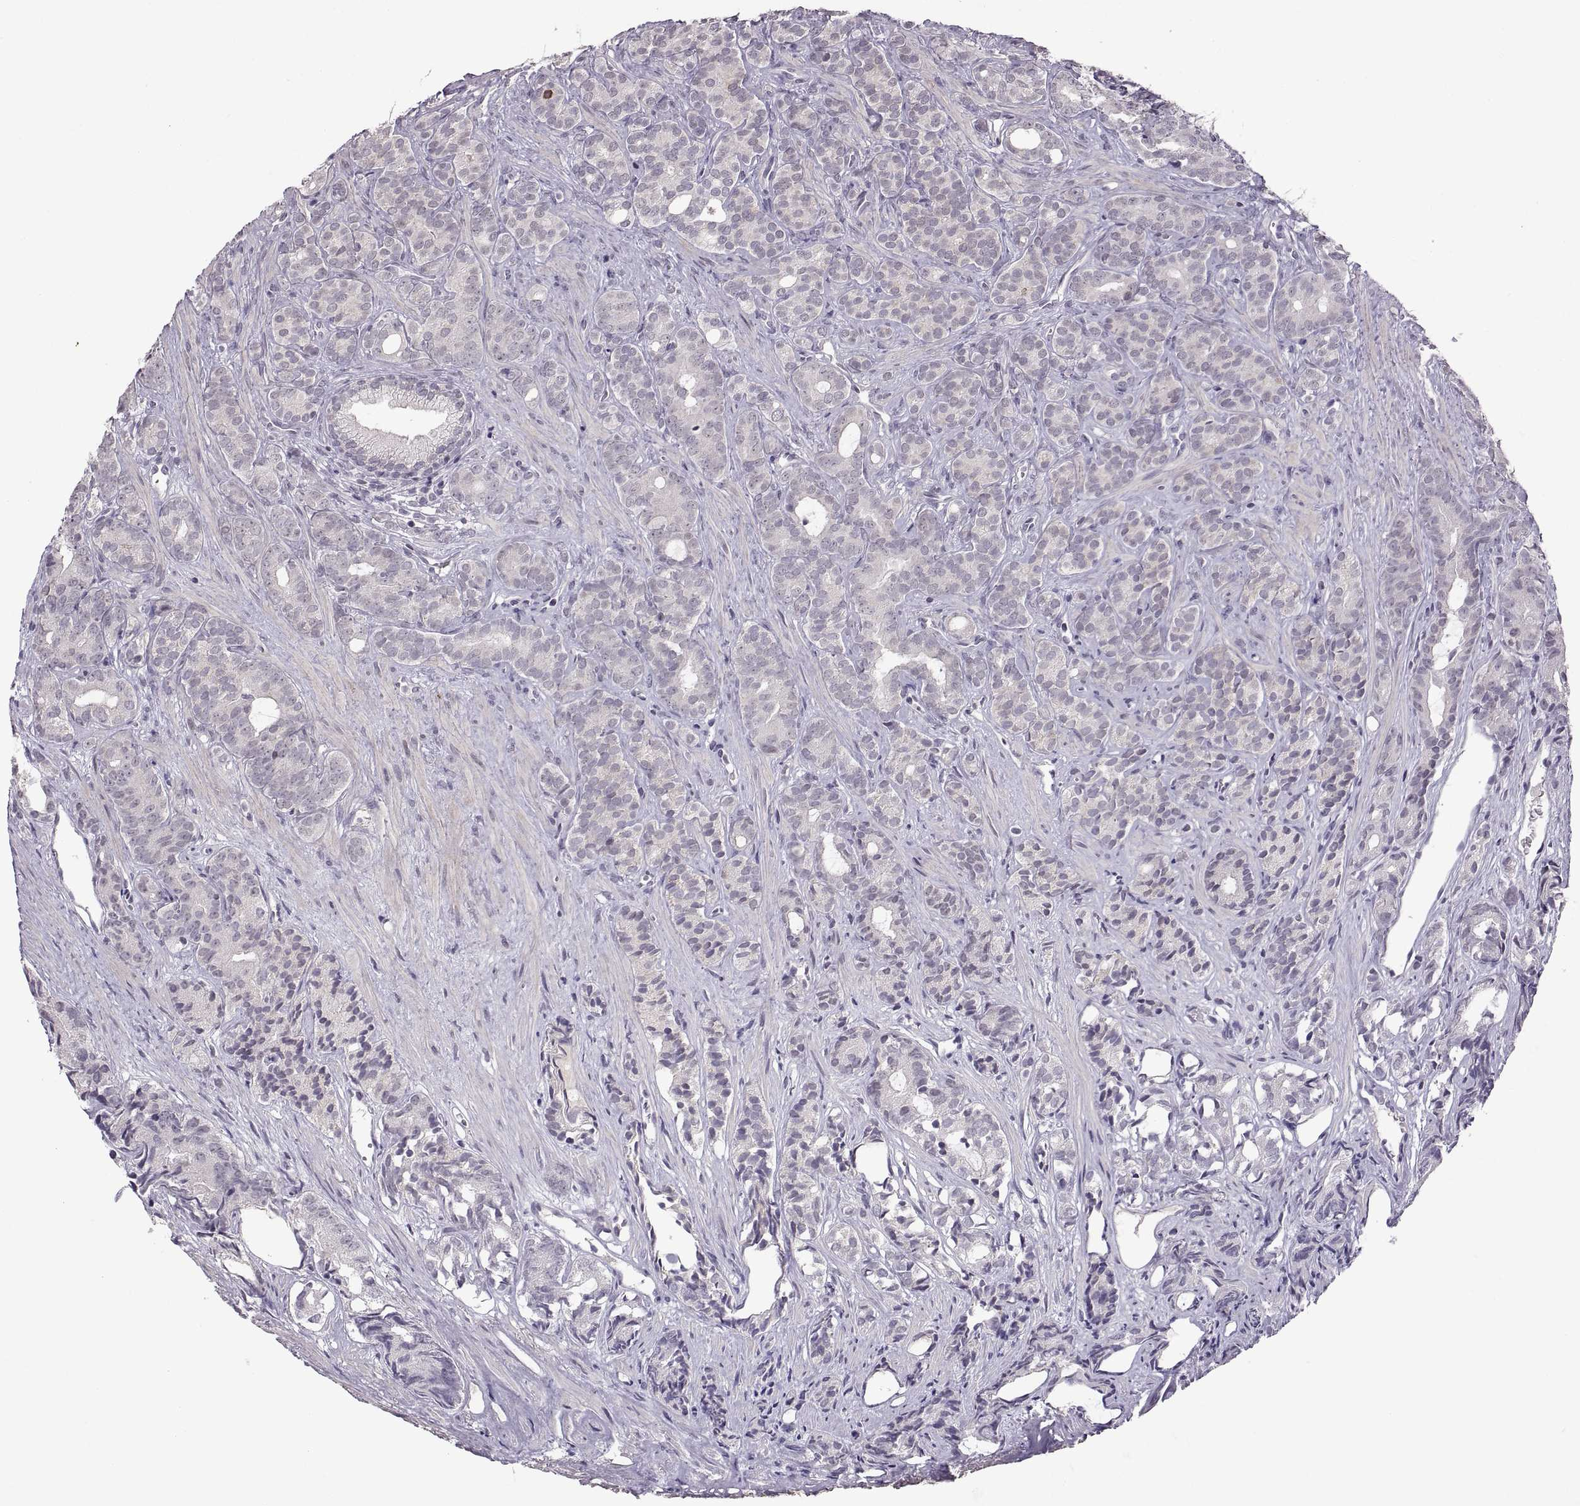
{"staining": {"intensity": "negative", "quantity": "none", "location": "none"}, "tissue": "prostate cancer", "cell_type": "Tumor cells", "image_type": "cancer", "snomed": [{"axis": "morphology", "description": "Adenocarcinoma, High grade"}, {"axis": "topography", "description": "Prostate"}], "caption": "A micrograph of human prostate adenocarcinoma (high-grade) is negative for staining in tumor cells.", "gene": "NEK2", "patient": {"sex": "male", "age": 84}}